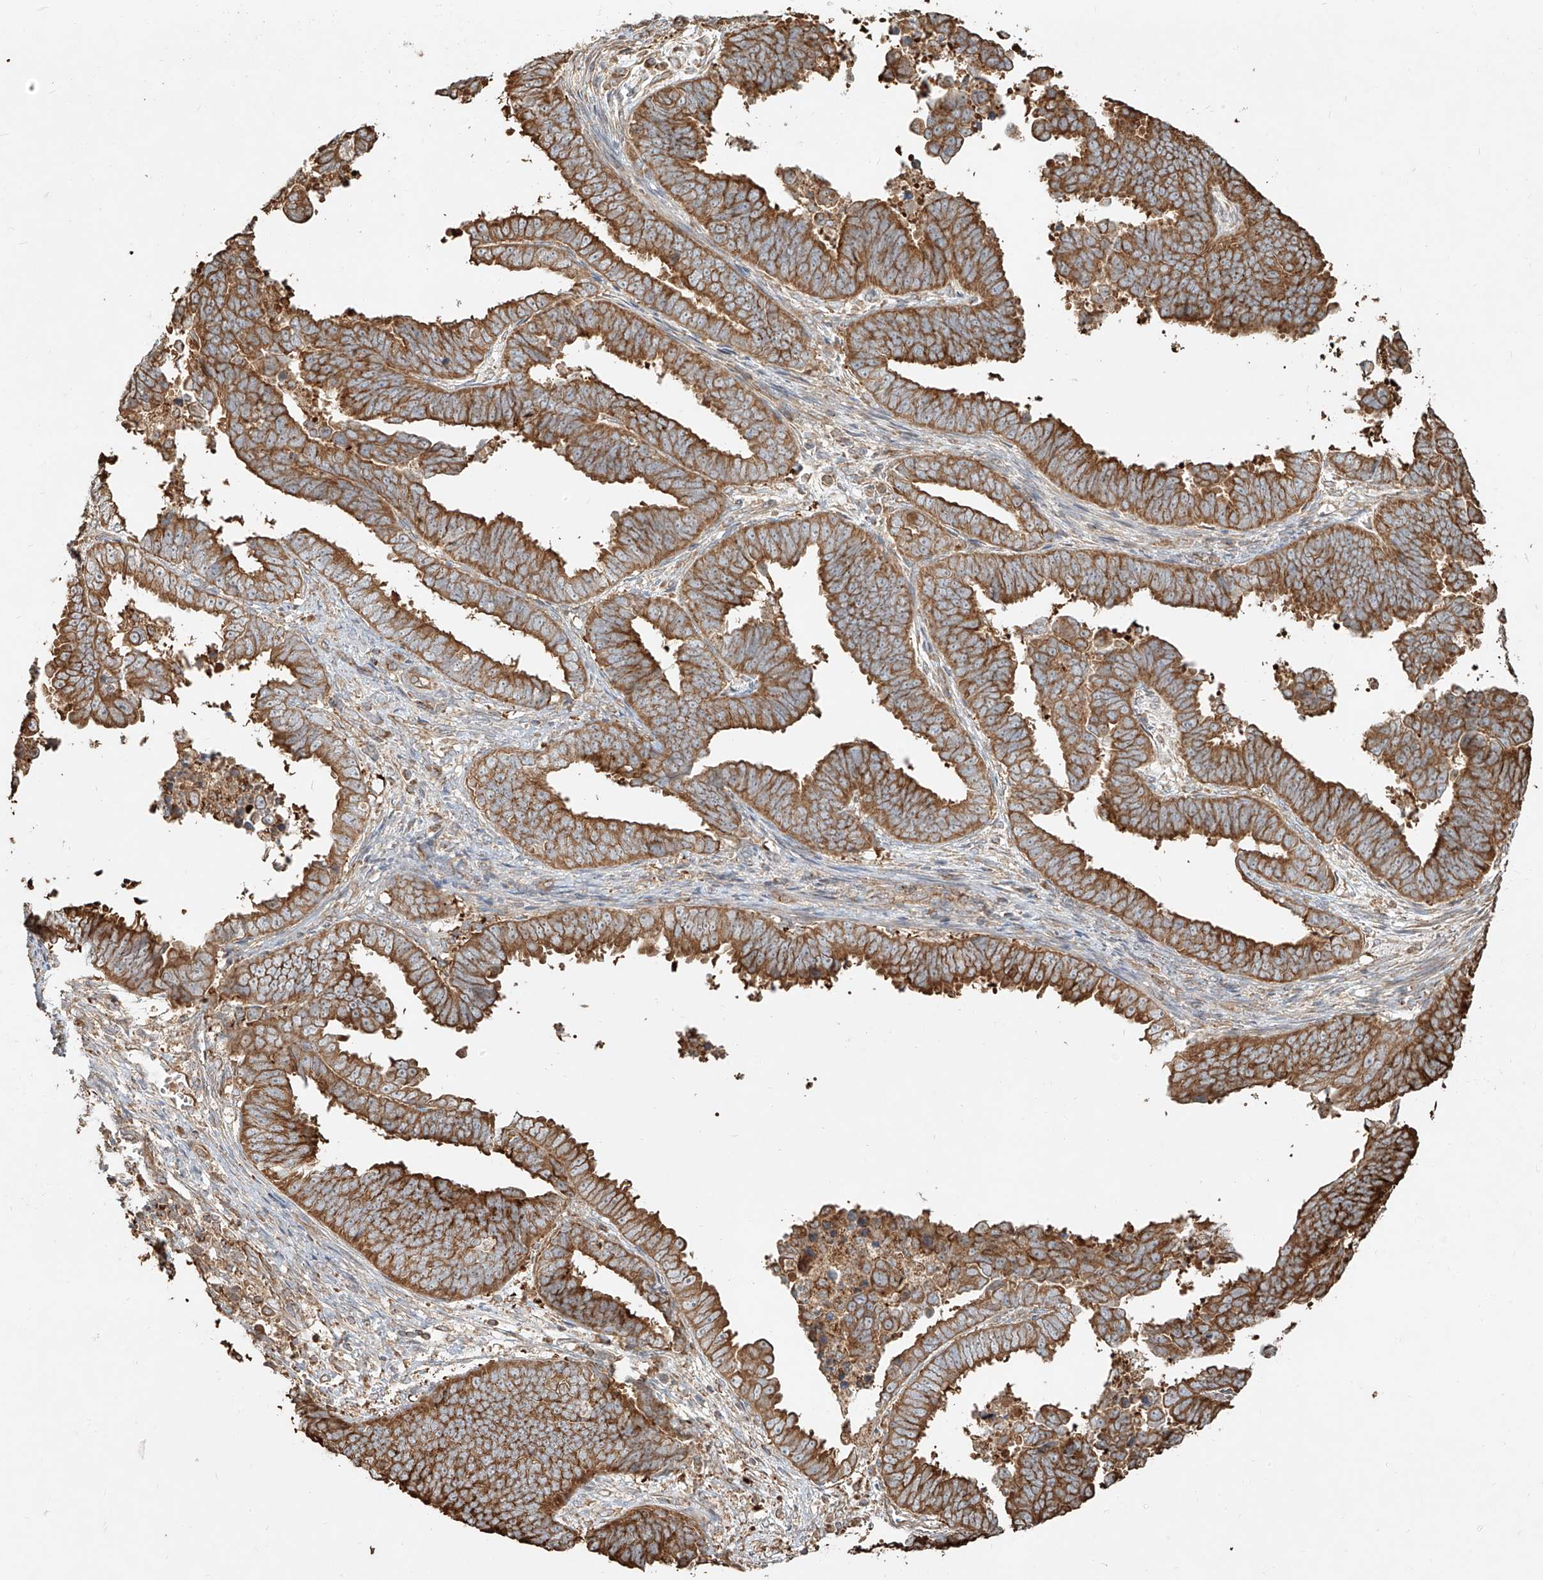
{"staining": {"intensity": "moderate", "quantity": ">75%", "location": "cytoplasmic/membranous"}, "tissue": "endometrial cancer", "cell_type": "Tumor cells", "image_type": "cancer", "snomed": [{"axis": "morphology", "description": "Adenocarcinoma, NOS"}, {"axis": "topography", "description": "Endometrium"}], "caption": "Brown immunohistochemical staining in endometrial adenocarcinoma demonstrates moderate cytoplasmic/membranous staining in about >75% of tumor cells.", "gene": "EFNB1", "patient": {"sex": "female", "age": 75}}